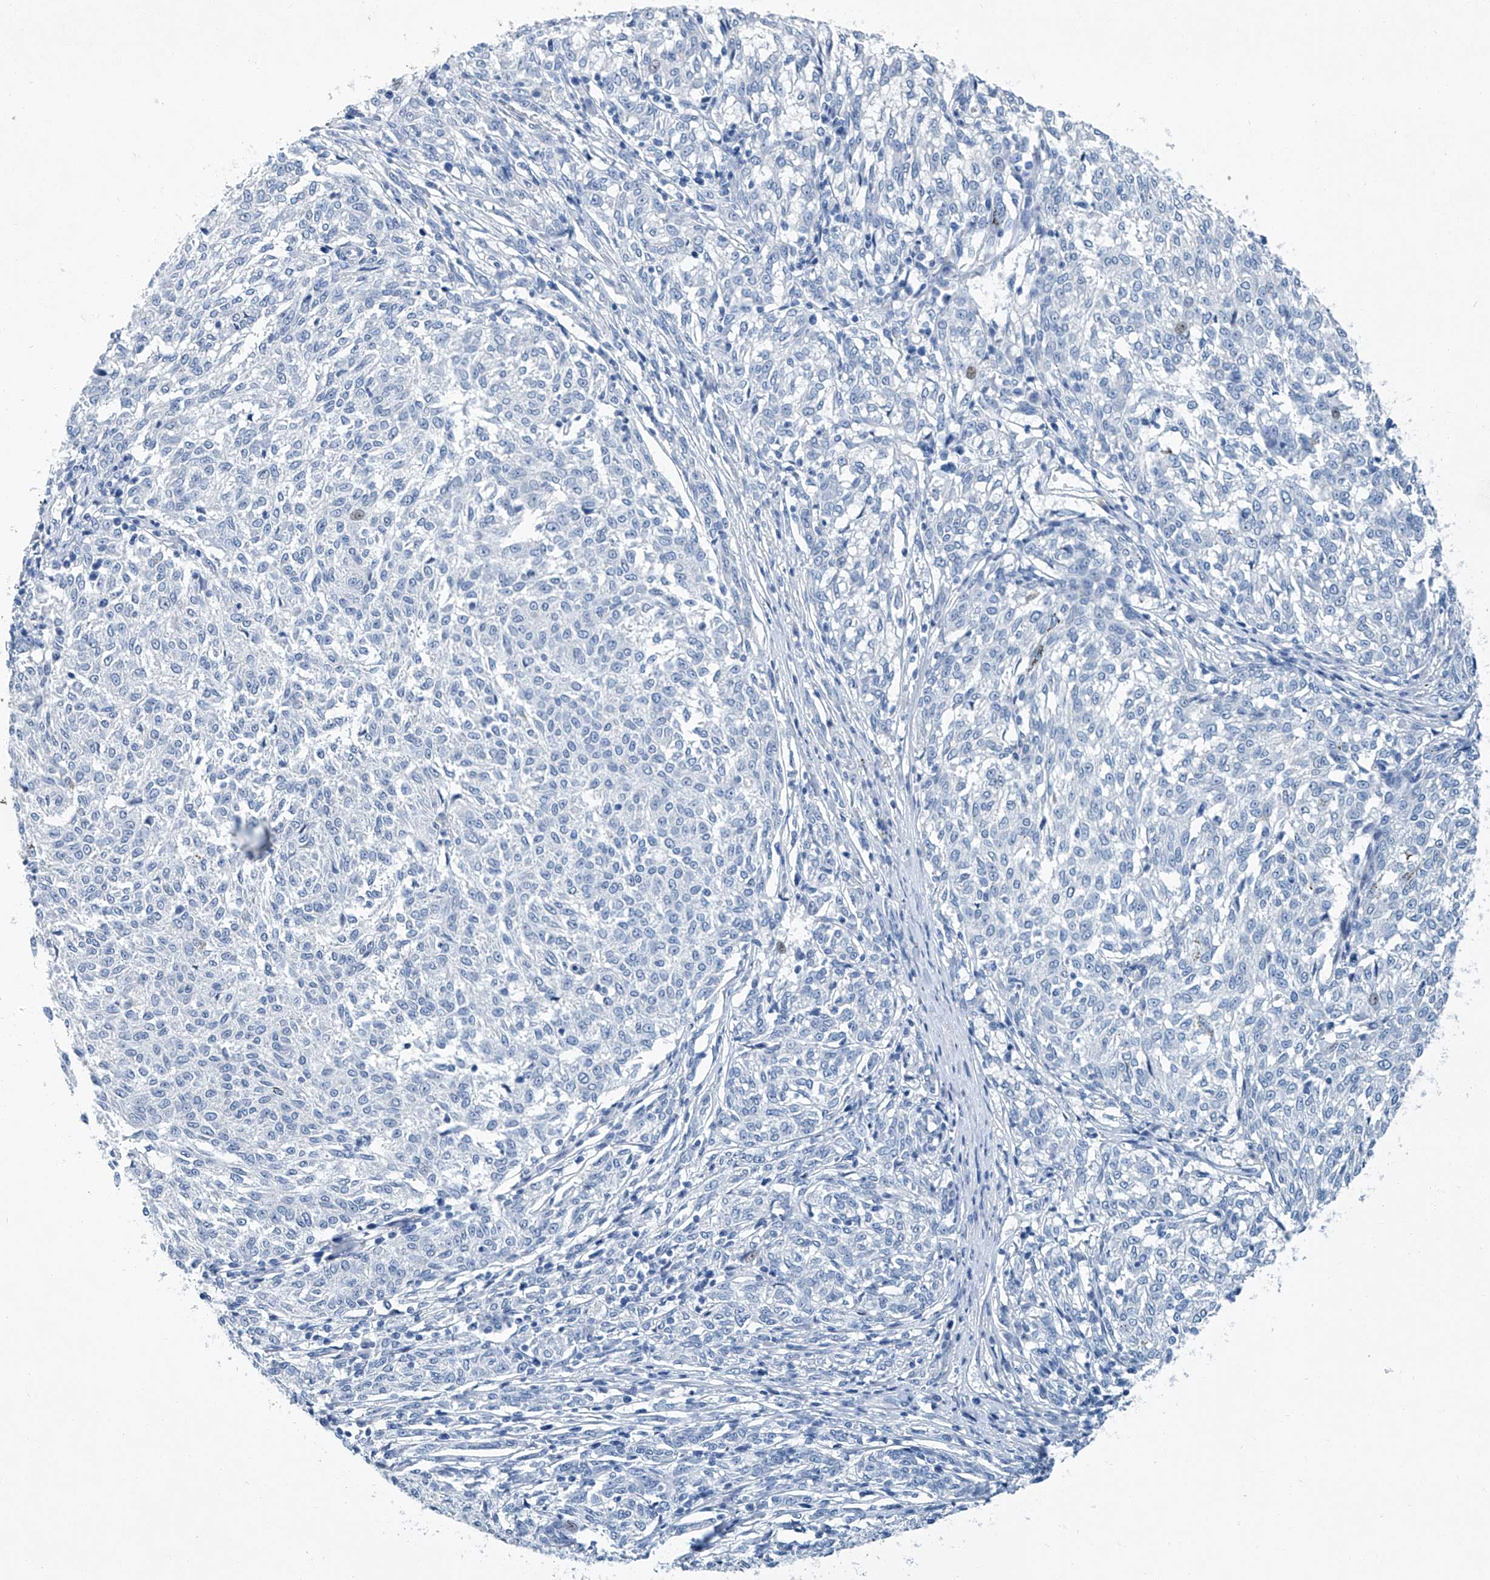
{"staining": {"intensity": "negative", "quantity": "none", "location": "none"}, "tissue": "melanoma", "cell_type": "Tumor cells", "image_type": "cancer", "snomed": [{"axis": "morphology", "description": "Malignant melanoma, NOS"}, {"axis": "topography", "description": "Skin"}], "caption": "The image reveals no significant positivity in tumor cells of melanoma.", "gene": "CYP2A7", "patient": {"sex": "female", "age": 72}}